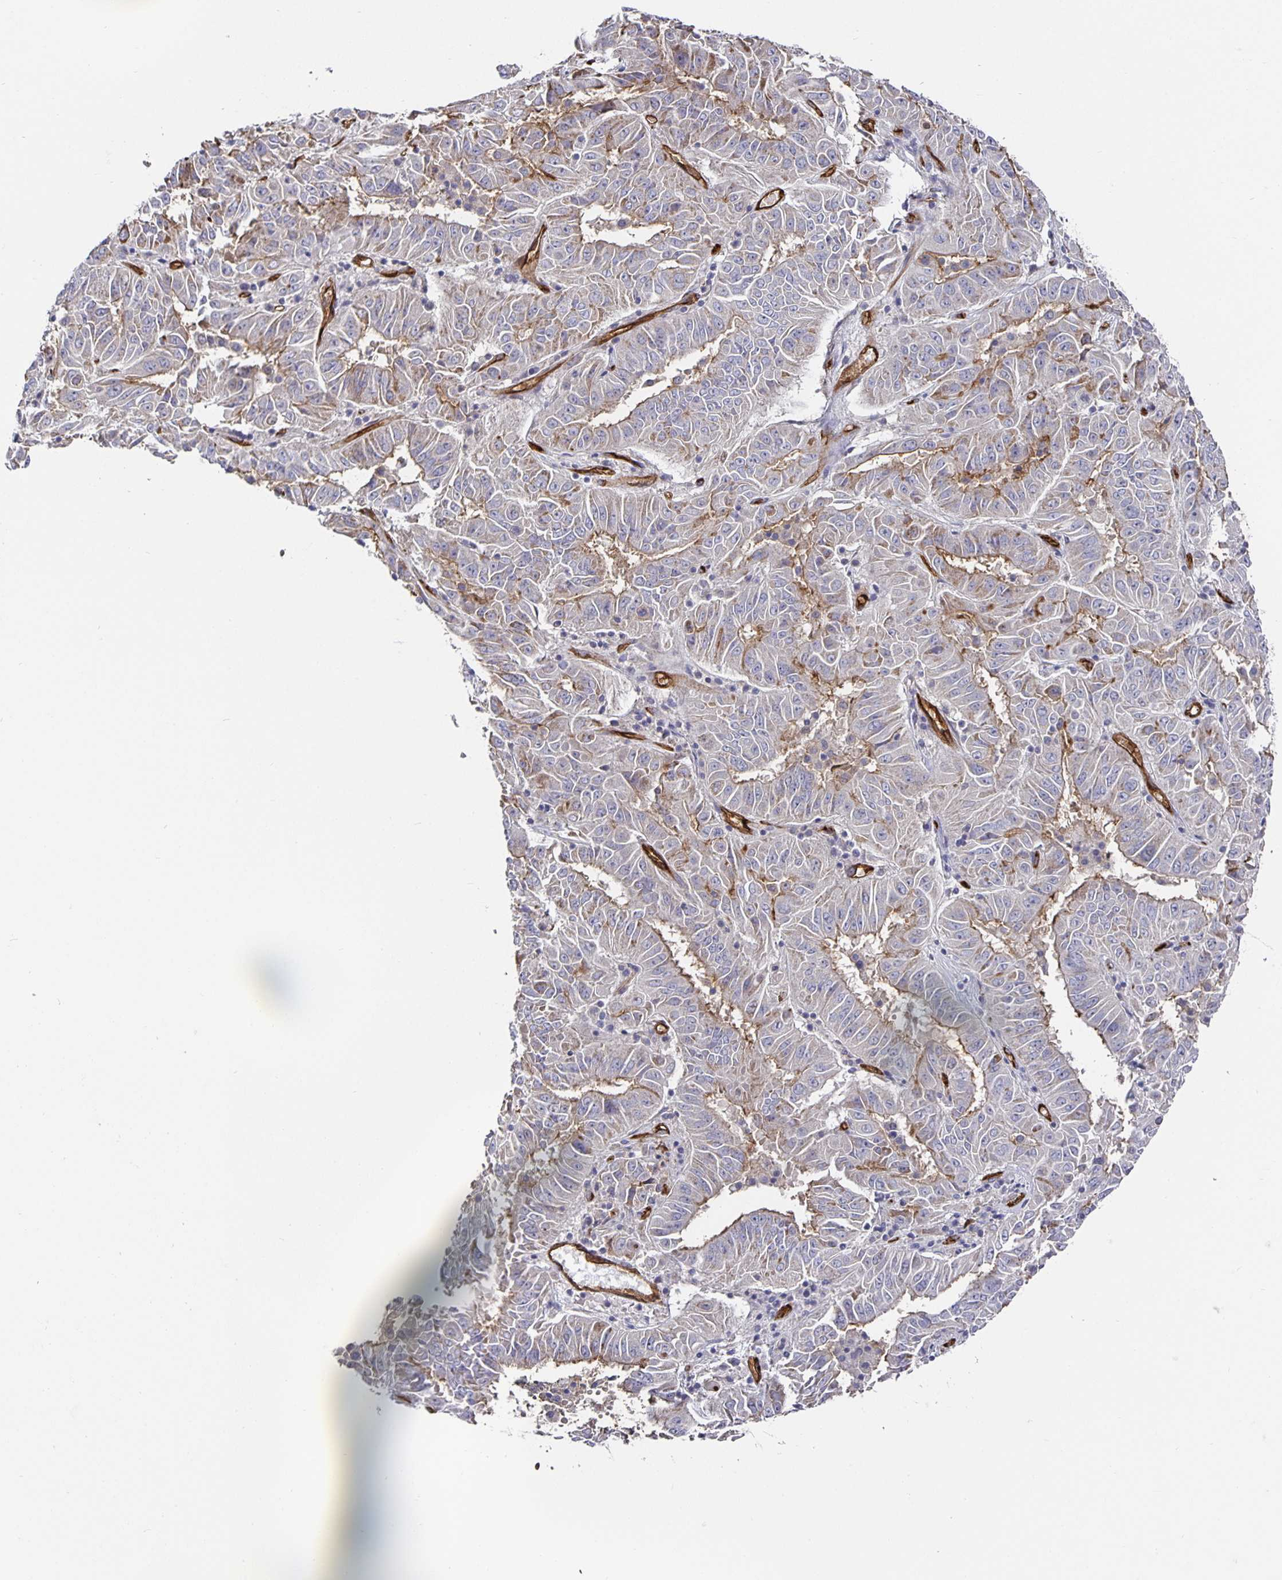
{"staining": {"intensity": "weak", "quantity": "25%-75%", "location": "cytoplasmic/membranous"}, "tissue": "pancreatic cancer", "cell_type": "Tumor cells", "image_type": "cancer", "snomed": [{"axis": "morphology", "description": "Adenocarcinoma, NOS"}, {"axis": "topography", "description": "Pancreas"}], "caption": "Adenocarcinoma (pancreatic) stained with a brown dye displays weak cytoplasmic/membranous positive expression in approximately 25%-75% of tumor cells.", "gene": "PODXL", "patient": {"sex": "male", "age": 63}}